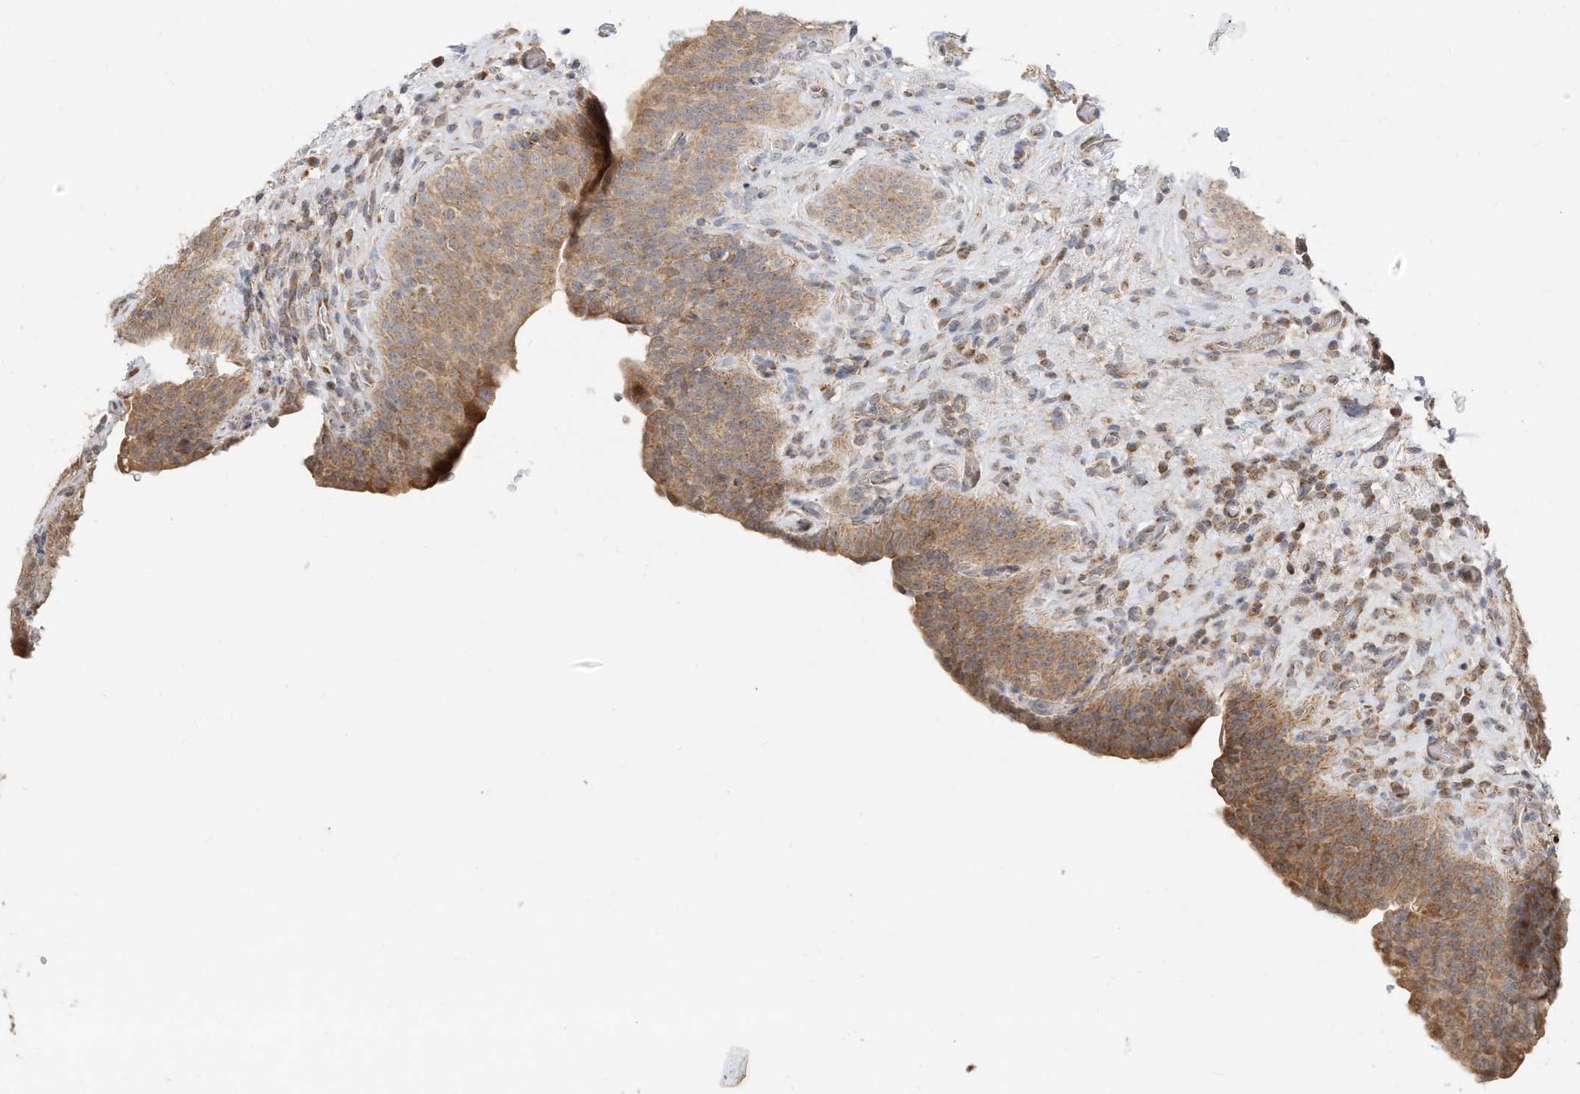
{"staining": {"intensity": "moderate", "quantity": "25%-75%", "location": "cytoplasmic/membranous"}, "tissue": "urinary bladder", "cell_type": "Urothelial cells", "image_type": "normal", "snomed": [{"axis": "morphology", "description": "Normal tissue, NOS"}, {"axis": "topography", "description": "Urinary bladder"}], "caption": "A brown stain shows moderate cytoplasmic/membranous staining of a protein in urothelial cells of normal human urinary bladder.", "gene": "CAGE1", "patient": {"sex": "male", "age": 83}}